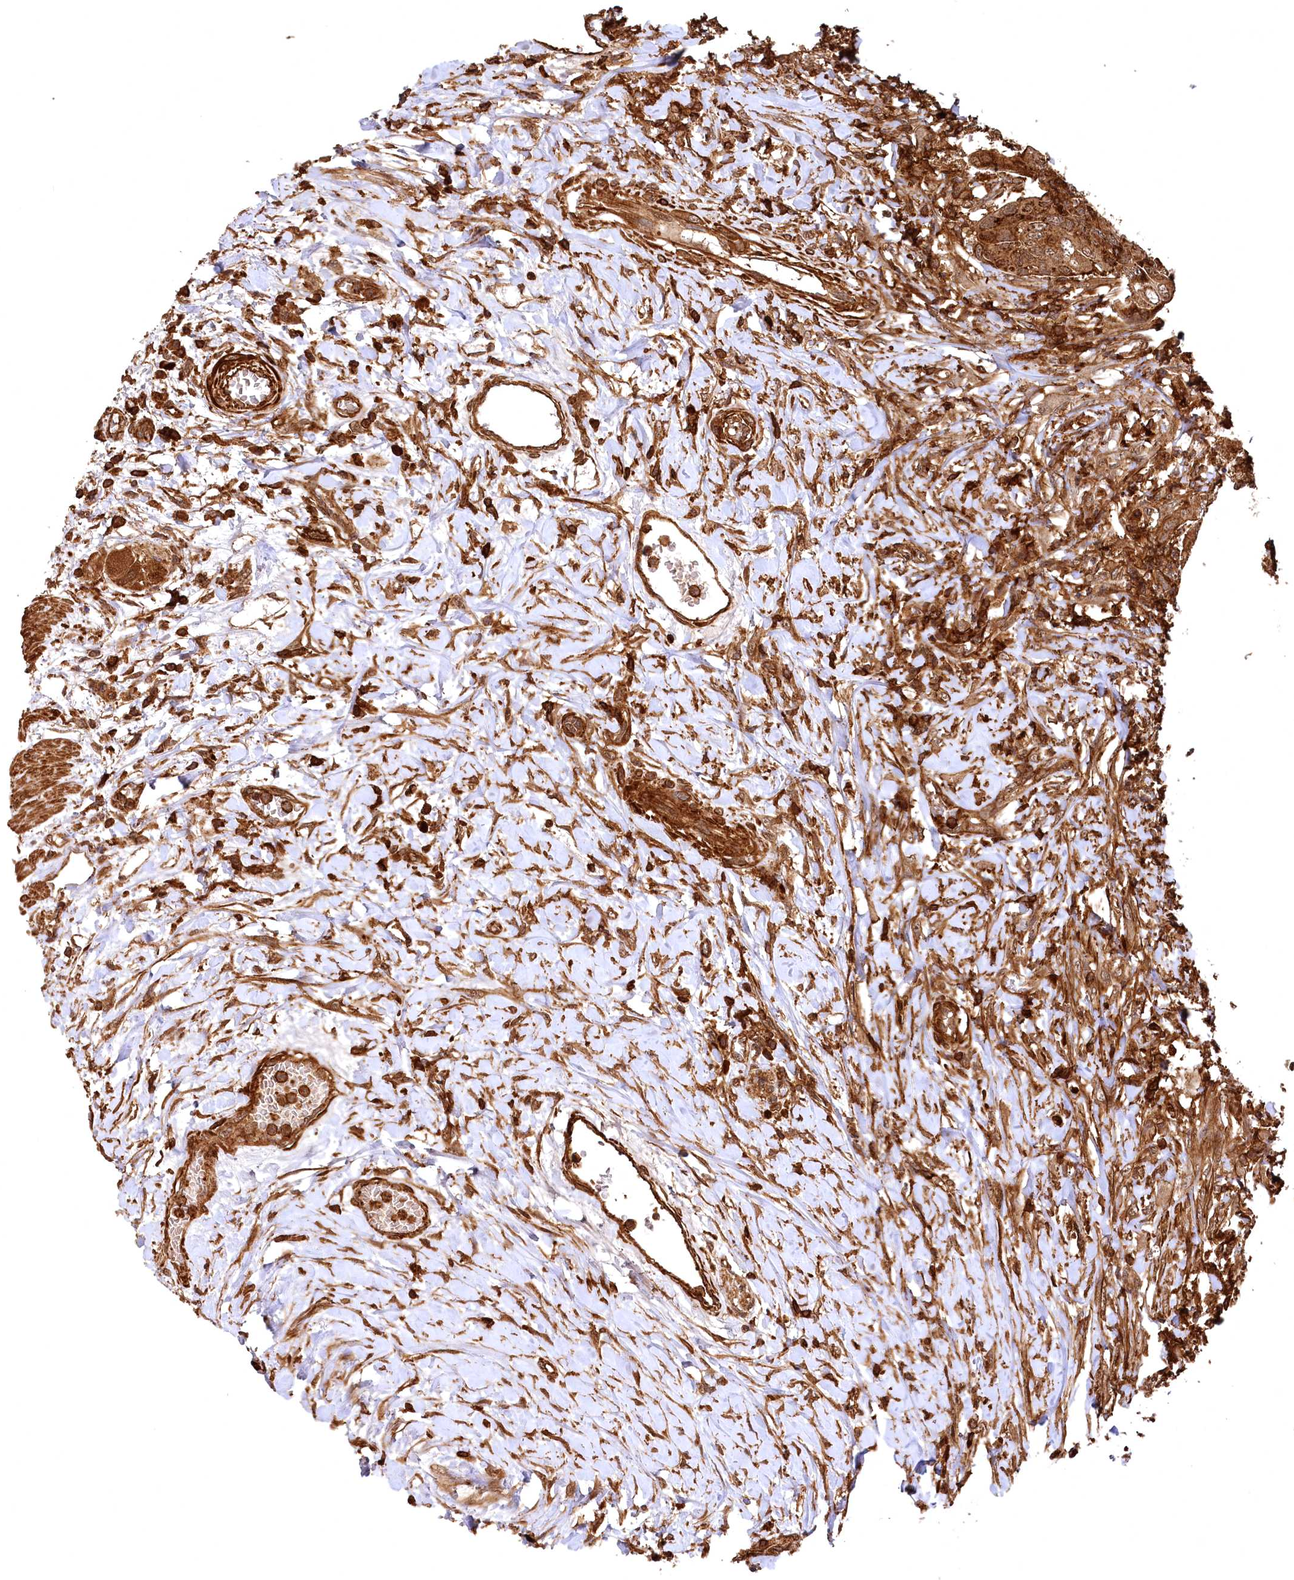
{"staining": {"intensity": "strong", "quantity": ">75%", "location": "cytoplasmic/membranous"}, "tissue": "colorectal cancer", "cell_type": "Tumor cells", "image_type": "cancer", "snomed": [{"axis": "morphology", "description": "Adenocarcinoma, NOS"}, {"axis": "topography", "description": "Rectum"}], "caption": "Protein staining reveals strong cytoplasmic/membranous staining in about >75% of tumor cells in colorectal adenocarcinoma. The staining is performed using DAB (3,3'-diaminobenzidine) brown chromogen to label protein expression. The nuclei are counter-stained blue using hematoxylin.", "gene": "STUB1", "patient": {"sex": "male", "age": 63}}